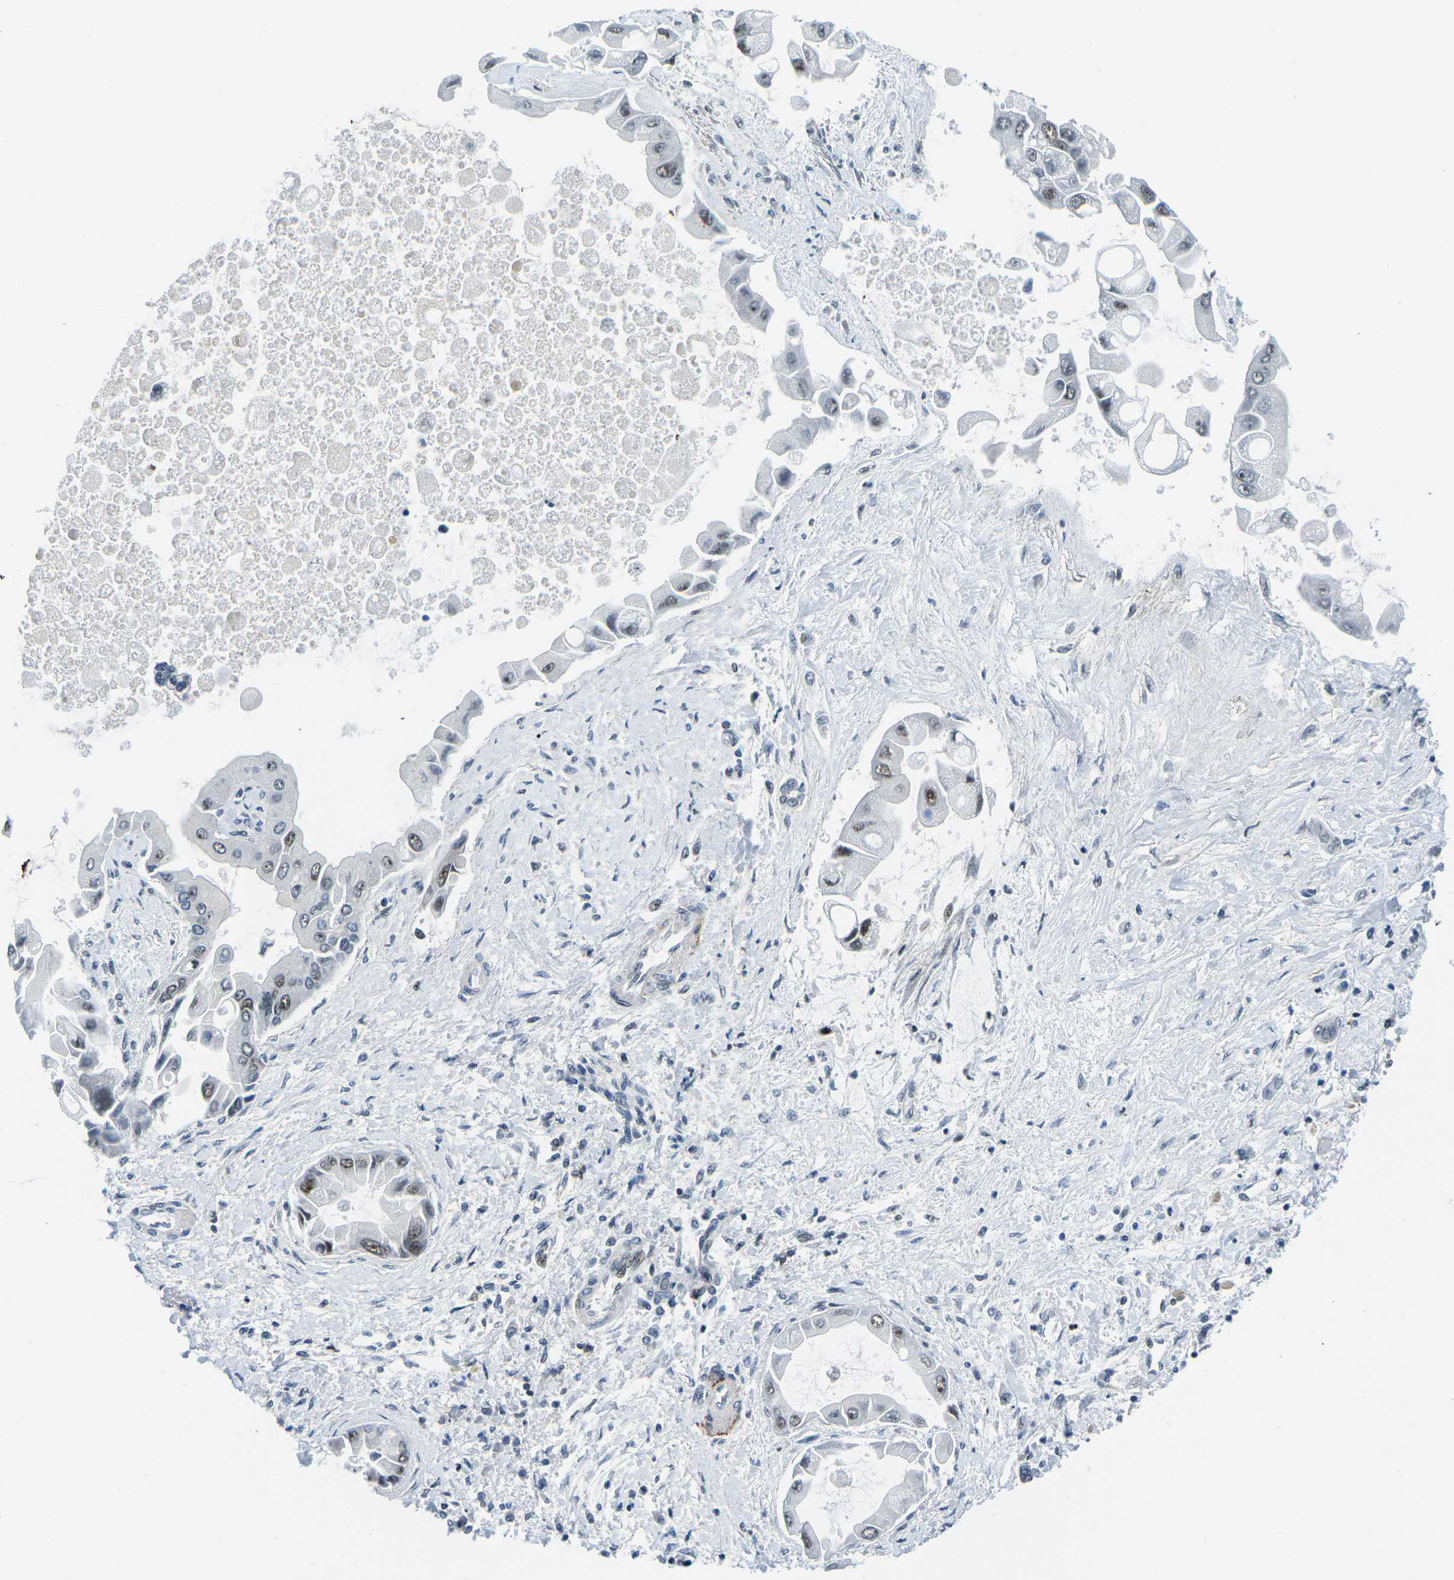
{"staining": {"intensity": "weak", "quantity": "25%-75%", "location": "nuclear"}, "tissue": "liver cancer", "cell_type": "Tumor cells", "image_type": "cancer", "snomed": [{"axis": "morphology", "description": "Cholangiocarcinoma"}, {"axis": "topography", "description": "Liver"}], "caption": "Liver cholangiocarcinoma tissue exhibits weak nuclear positivity in about 25%-75% of tumor cells", "gene": "PRPF8", "patient": {"sex": "male", "age": 50}}